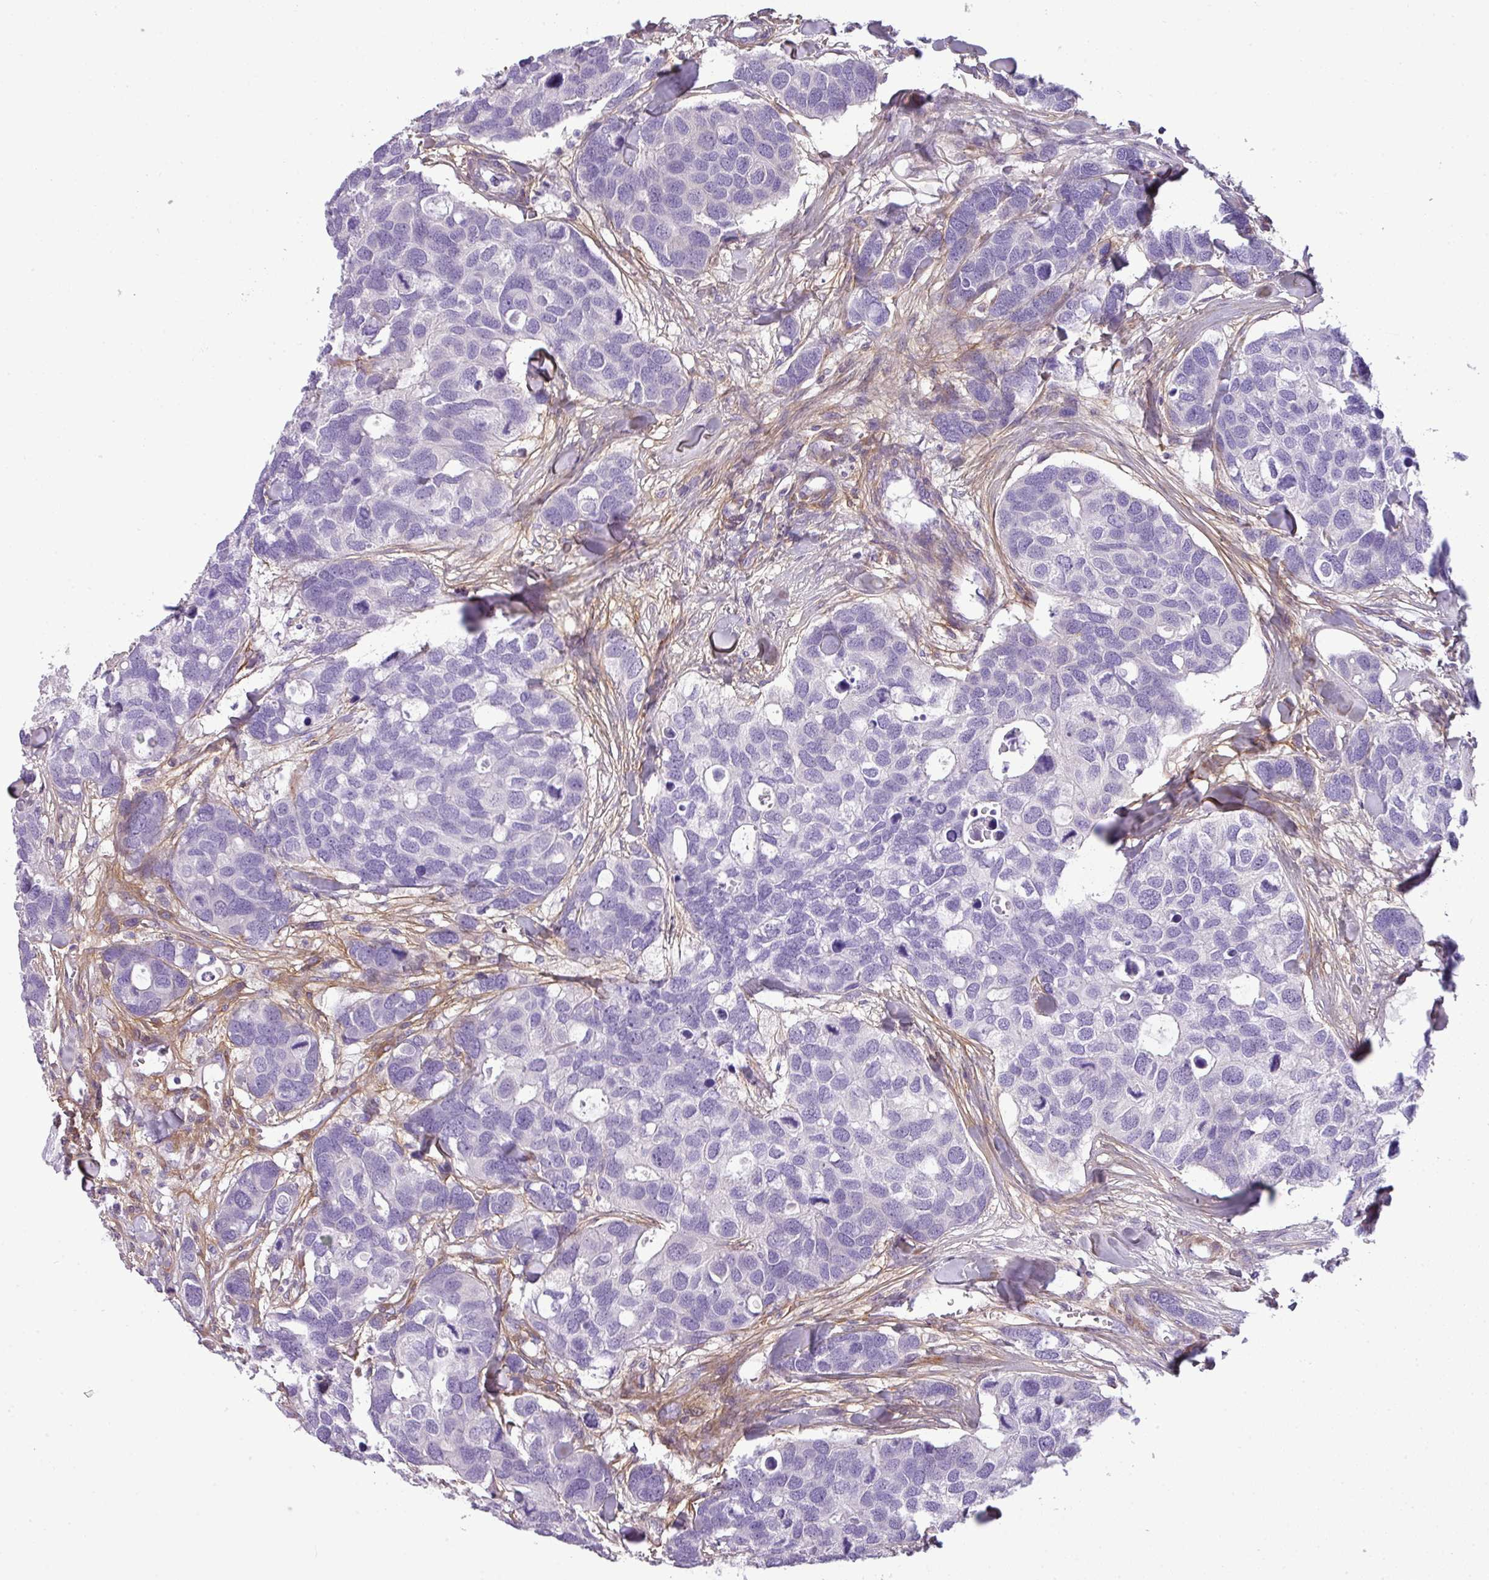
{"staining": {"intensity": "negative", "quantity": "none", "location": "none"}, "tissue": "breast cancer", "cell_type": "Tumor cells", "image_type": "cancer", "snomed": [{"axis": "morphology", "description": "Duct carcinoma"}, {"axis": "topography", "description": "Breast"}], "caption": "Protein analysis of breast cancer (intraductal carcinoma) reveals no significant expression in tumor cells.", "gene": "PARD6G", "patient": {"sex": "female", "age": 83}}